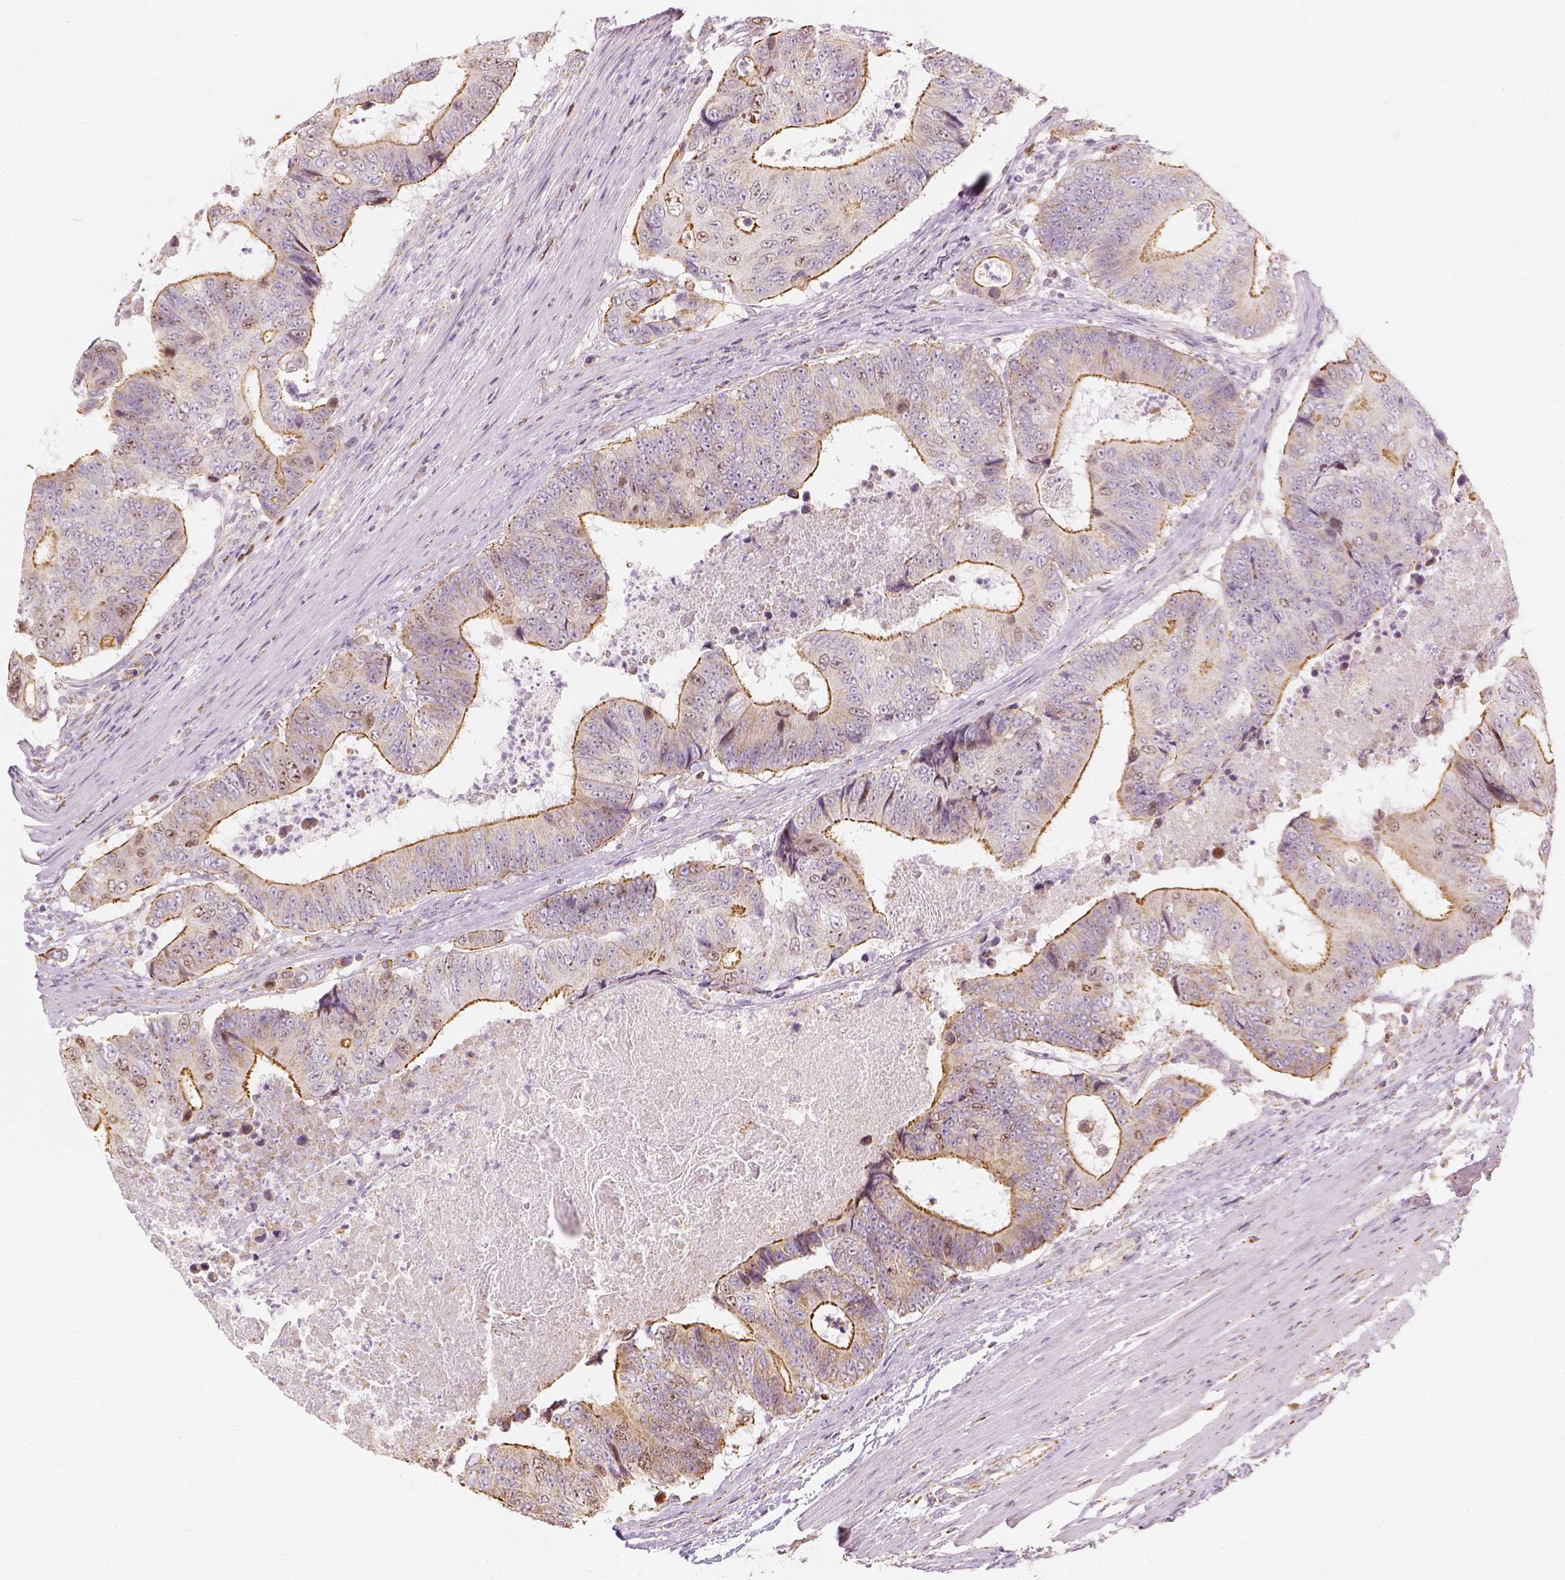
{"staining": {"intensity": "strong", "quantity": "<25%", "location": "nuclear"}, "tissue": "colorectal cancer", "cell_type": "Tumor cells", "image_type": "cancer", "snomed": [{"axis": "morphology", "description": "Adenocarcinoma, NOS"}, {"axis": "topography", "description": "Colon"}], "caption": "Colorectal adenocarcinoma stained for a protein demonstrates strong nuclear positivity in tumor cells.", "gene": "LCA5", "patient": {"sex": "female", "age": 48}}